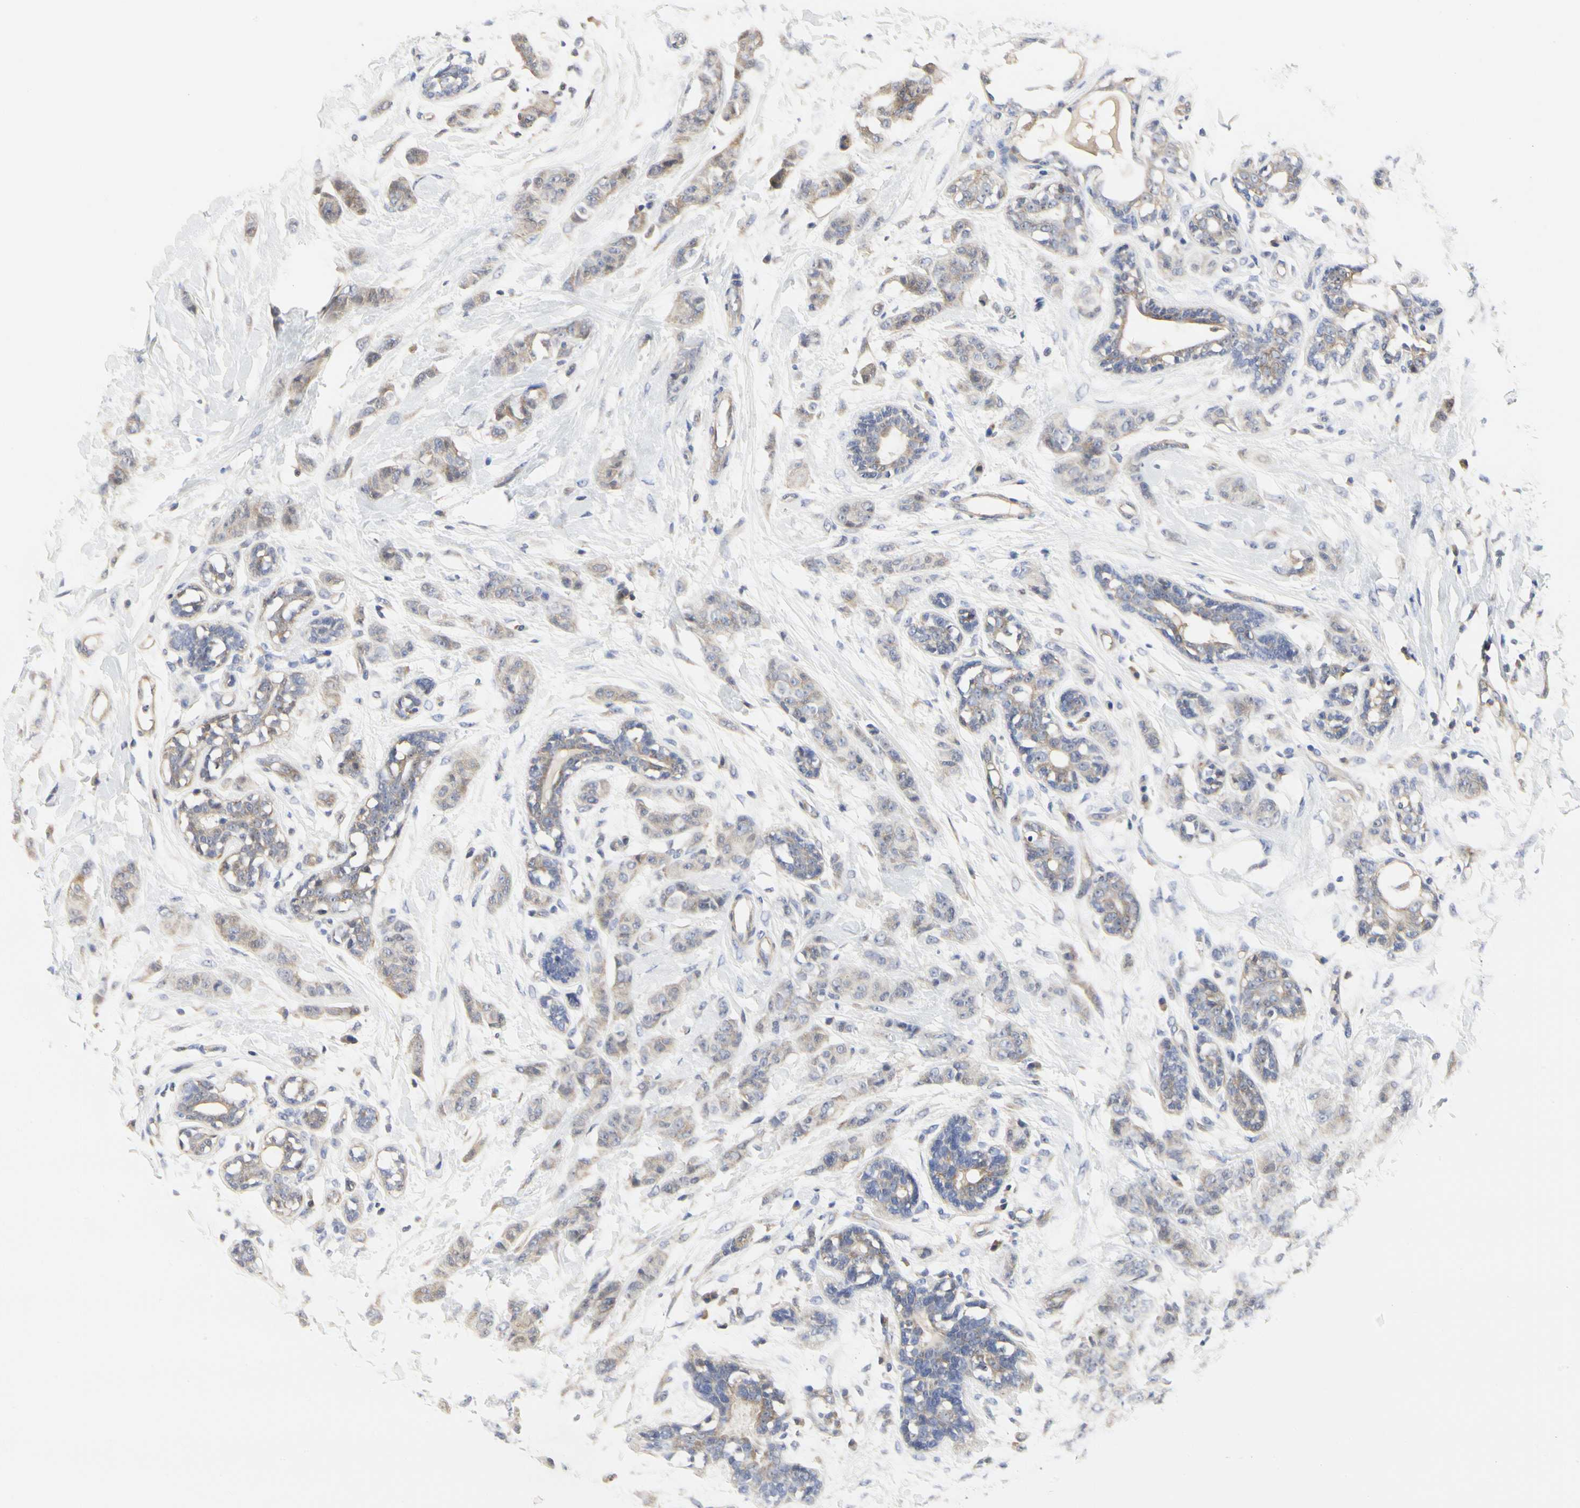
{"staining": {"intensity": "weak", "quantity": ">75%", "location": "cytoplasmic/membranous"}, "tissue": "breast cancer", "cell_type": "Tumor cells", "image_type": "cancer", "snomed": [{"axis": "morphology", "description": "Normal tissue, NOS"}, {"axis": "morphology", "description": "Duct carcinoma"}, {"axis": "topography", "description": "Breast"}], "caption": "DAB (3,3'-diaminobenzidine) immunohistochemical staining of human breast intraductal carcinoma demonstrates weak cytoplasmic/membranous protein staining in about >75% of tumor cells.", "gene": "SHANK2", "patient": {"sex": "female", "age": 40}}